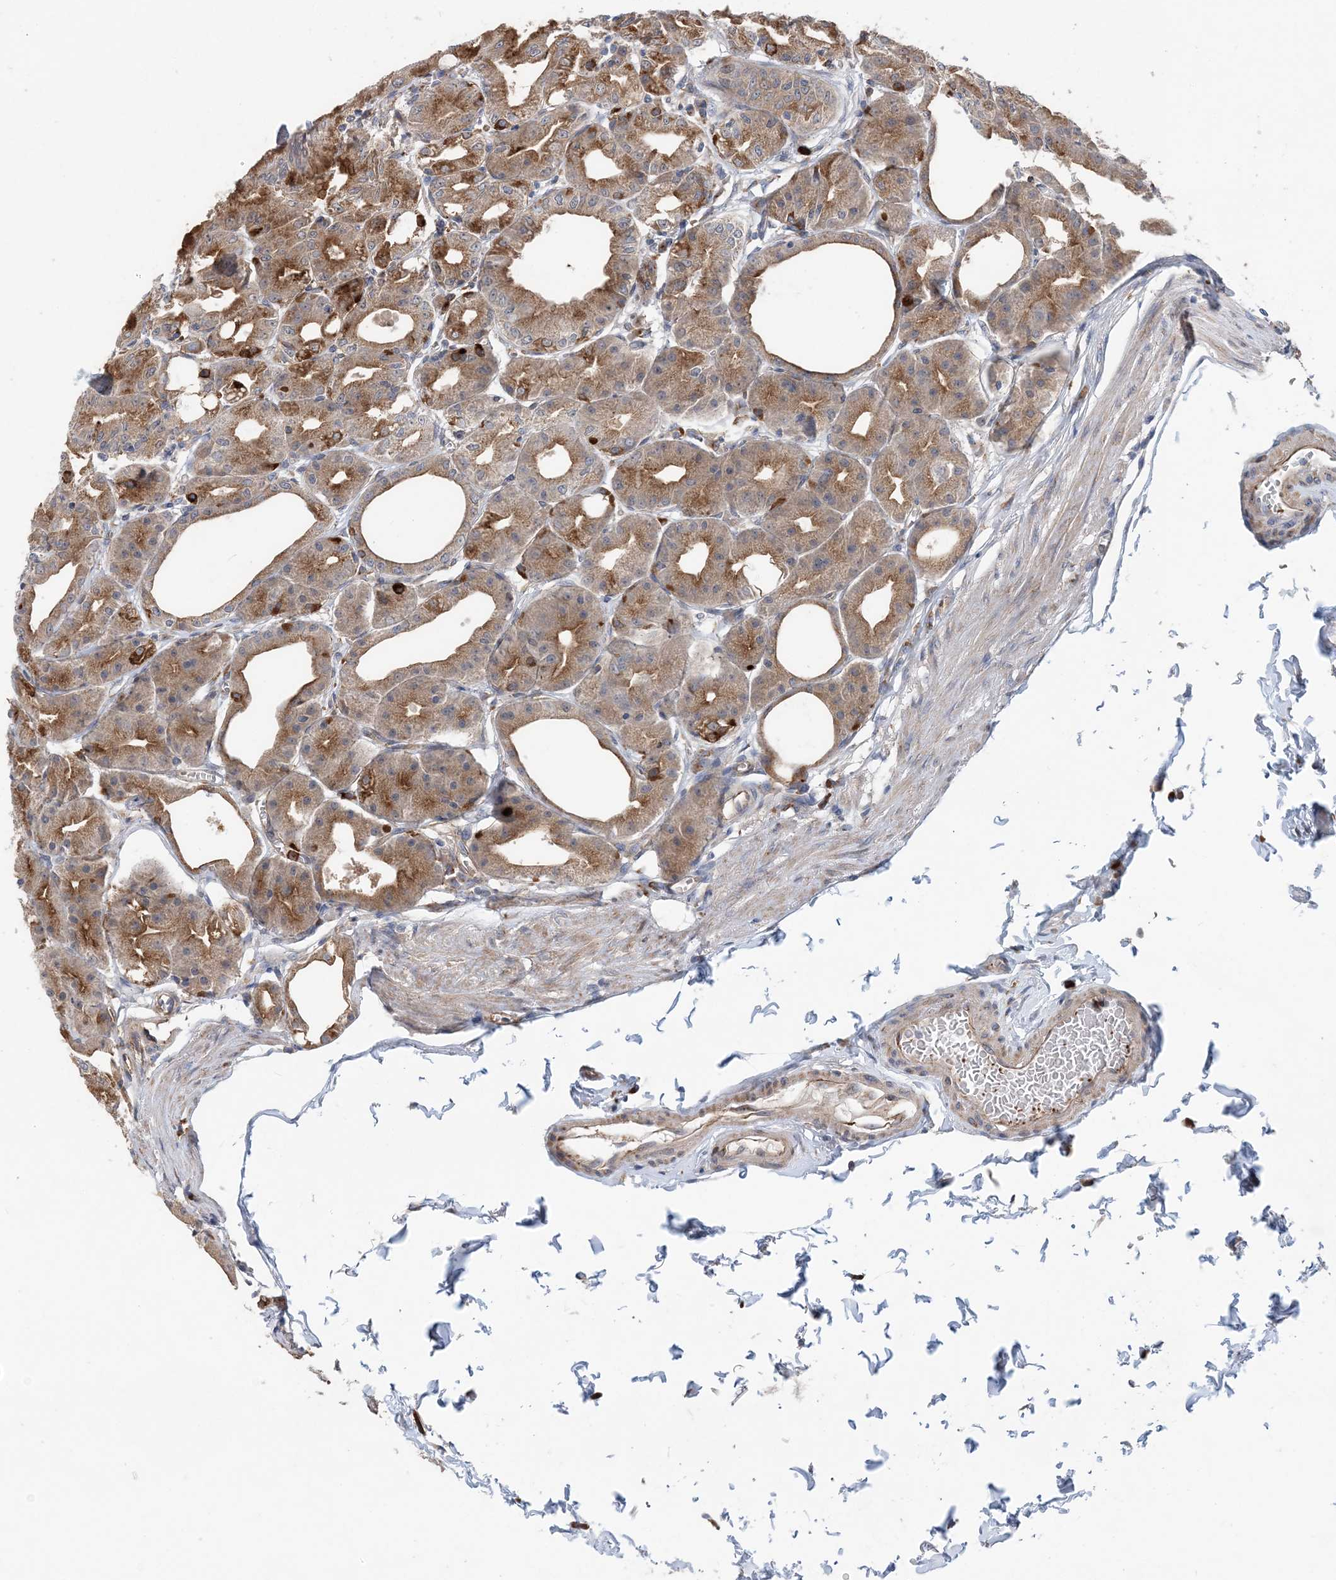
{"staining": {"intensity": "strong", "quantity": ">75%", "location": "cytoplasmic/membranous"}, "tissue": "stomach", "cell_type": "Glandular cells", "image_type": "normal", "snomed": [{"axis": "morphology", "description": "Normal tissue, NOS"}, {"axis": "topography", "description": "Stomach, lower"}], "caption": "DAB immunohistochemical staining of unremarkable human stomach reveals strong cytoplasmic/membranous protein staining in approximately >75% of glandular cells. (IHC, brightfield microscopy, high magnification).", "gene": "PTTG1IP", "patient": {"sex": "male", "age": 71}}